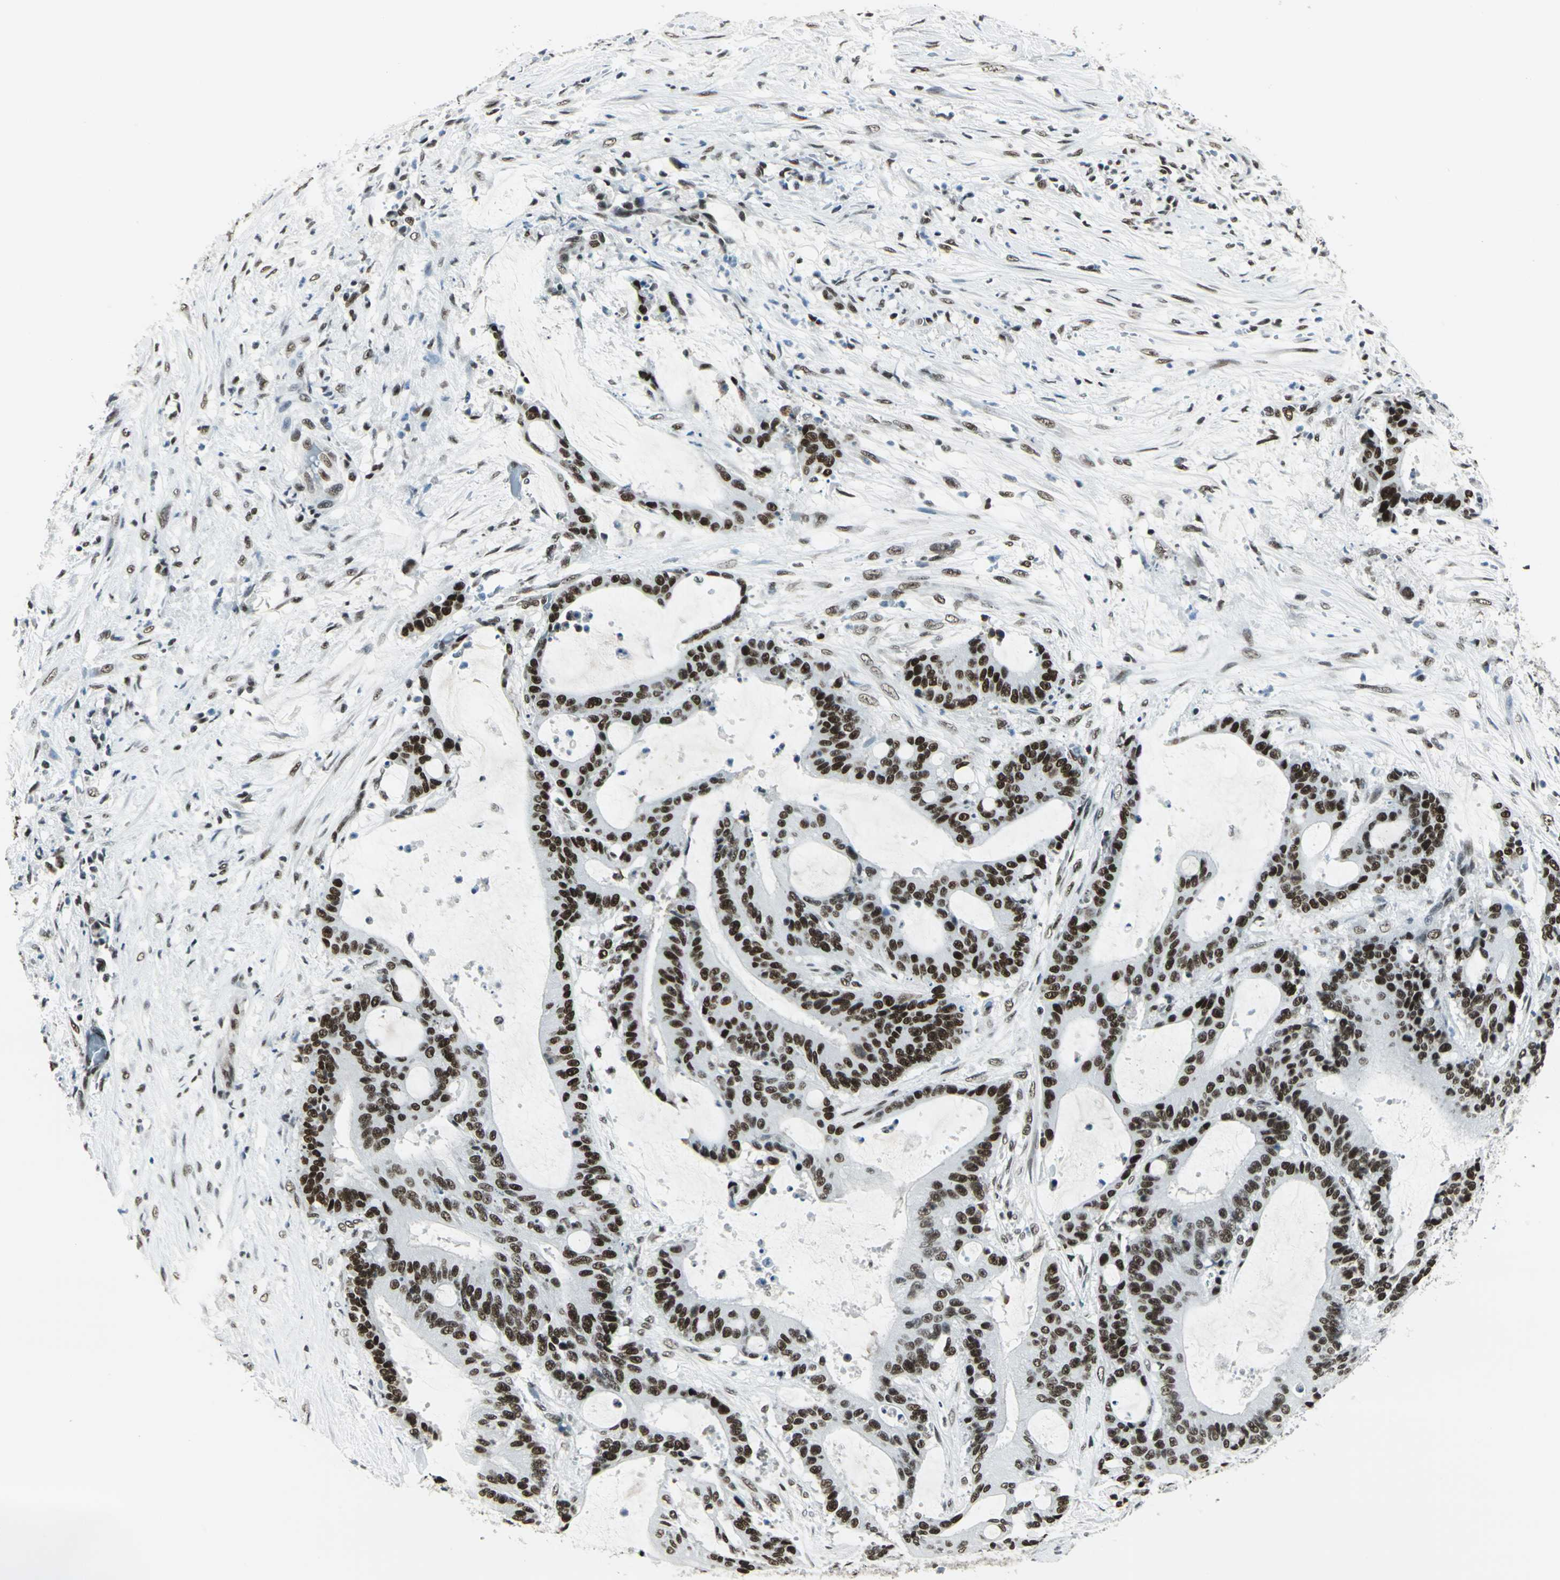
{"staining": {"intensity": "strong", "quantity": ">75%", "location": "nuclear"}, "tissue": "liver cancer", "cell_type": "Tumor cells", "image_type": "cancer", "snomed": [{"axis": "morphology", "description": "Cholangiocarcinoma"}, {"axis": "topography", "description": "Liver"}], "caption": "Tumor cells demonstrate high levels of strong nuclear positivity in approximately >75% of cells in cholangiocarcinoma (liver).", "gene": "ADNP", "patient": {"sex": "female", "age": 73}}